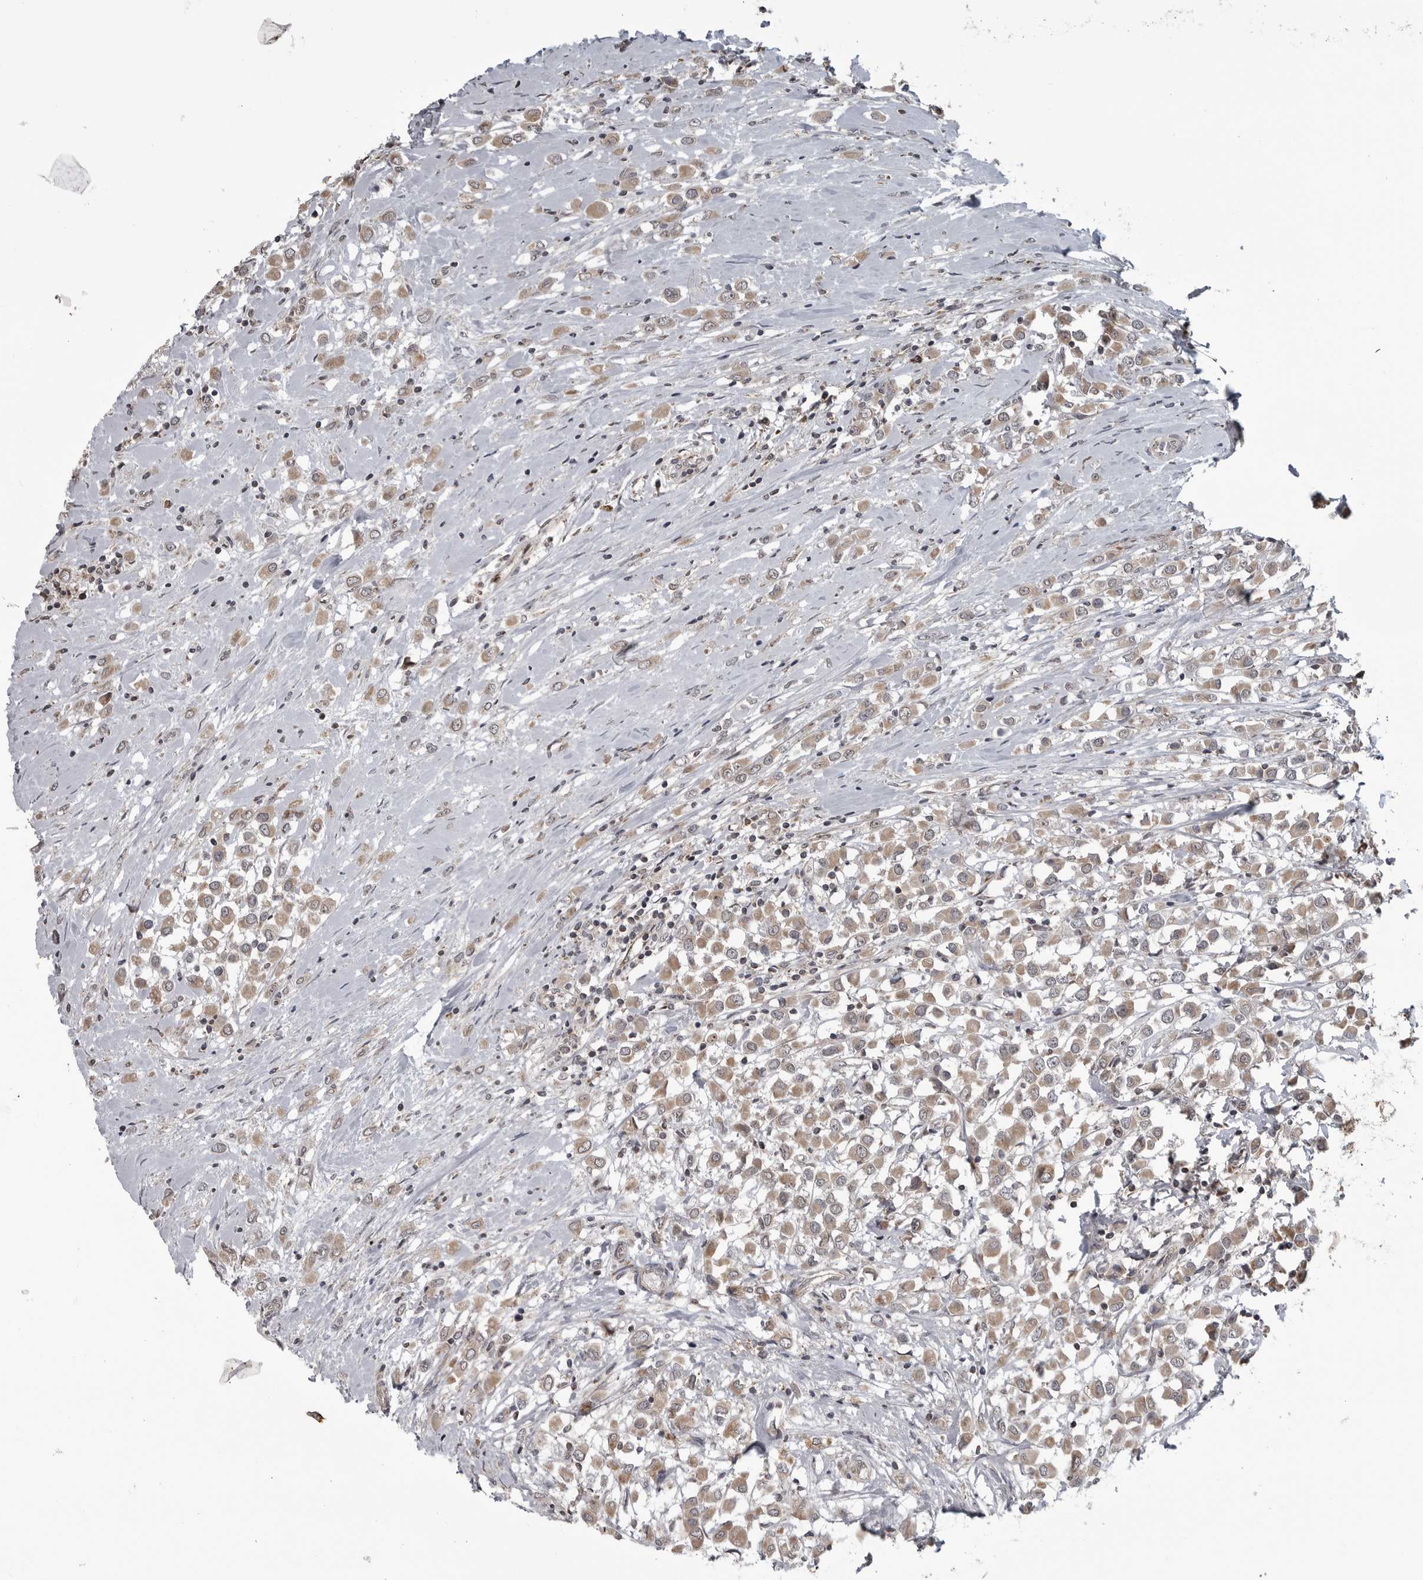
{"staining": {"intensity": "weak", "quantity": ">75%", "location": "cytoplasmic/membranous"}, "tissue": "breast cancer", "cell_type": "Tumor cells", "image_type": "cancer", "snomed": [{"axis": "morphology", "description": "Duct carcinoma"}, {"axis": "topography", "description": "Breast"}], "caption": "The micrograph shows immunohistochemical staining of breast cancer (intraductal carcinoma). There is weak cytoplasmic/membranous staining is identified in approximately >75% of tumor cells.", "gene": "FAAP100", "patient": {"sex": "female", "age": 61}}